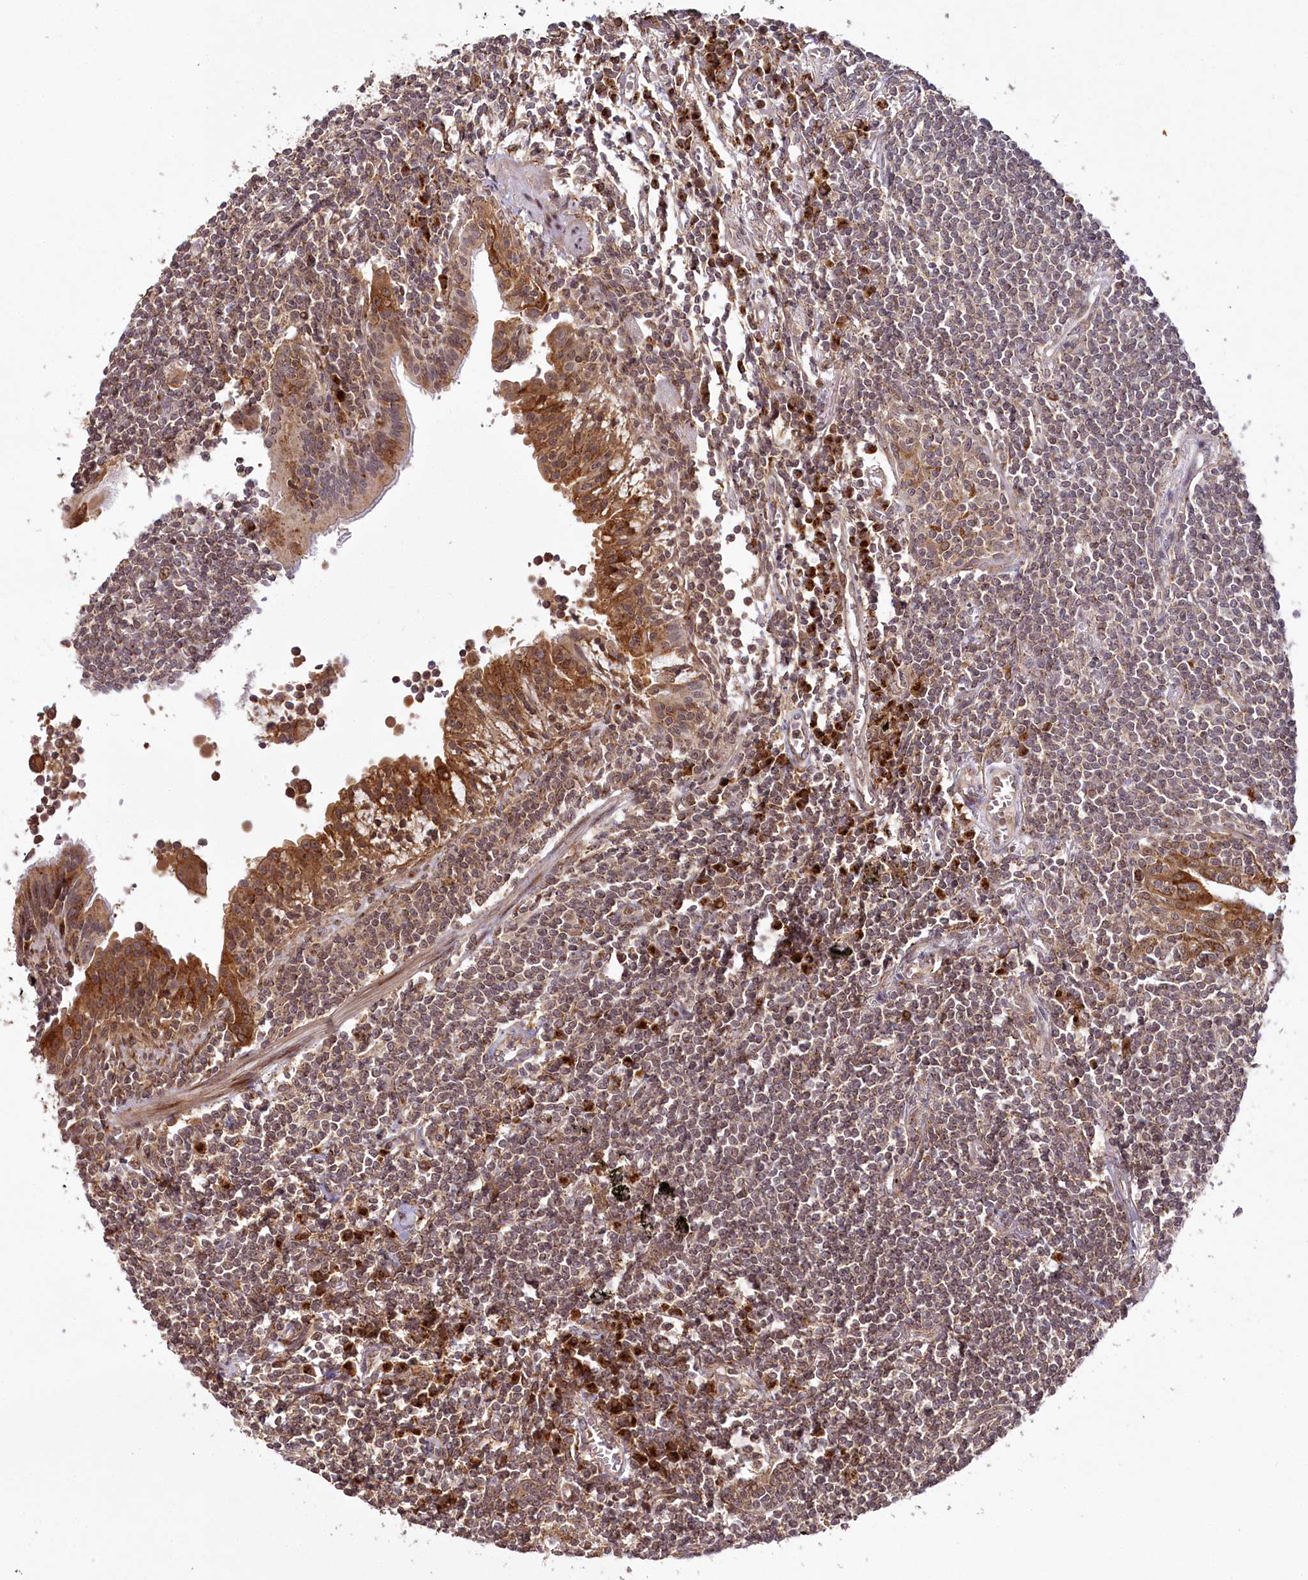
{"staining": {"intensity": "moderate", "quantity": ">75%", "location": "cytoplasmic/membranous"}, "tissue": "lymphoma", "cell_type": "Tumor cells", "image_type": "cancer", "snomed": [{"axis": "morphology", "description": "Malignant lymphoma, non-Hodgkin's type, Low grade"}, {"axis": "topography", "description": "Lung"}], "caption": "Immunohistochemistry (IHC) (DAB (3,3'-diaminobenzidine)) staining of human malignant lymphoma, non-Hodgkin's type (low-grade) exhibits moderate cytoplasmic/membranous protein expression in approximately >75% of tumor cells. (DAB IHC with brightfield microscopy, high magnification).", "gene": "COPG1", "patient": {"sex": "female", "age": 71}}